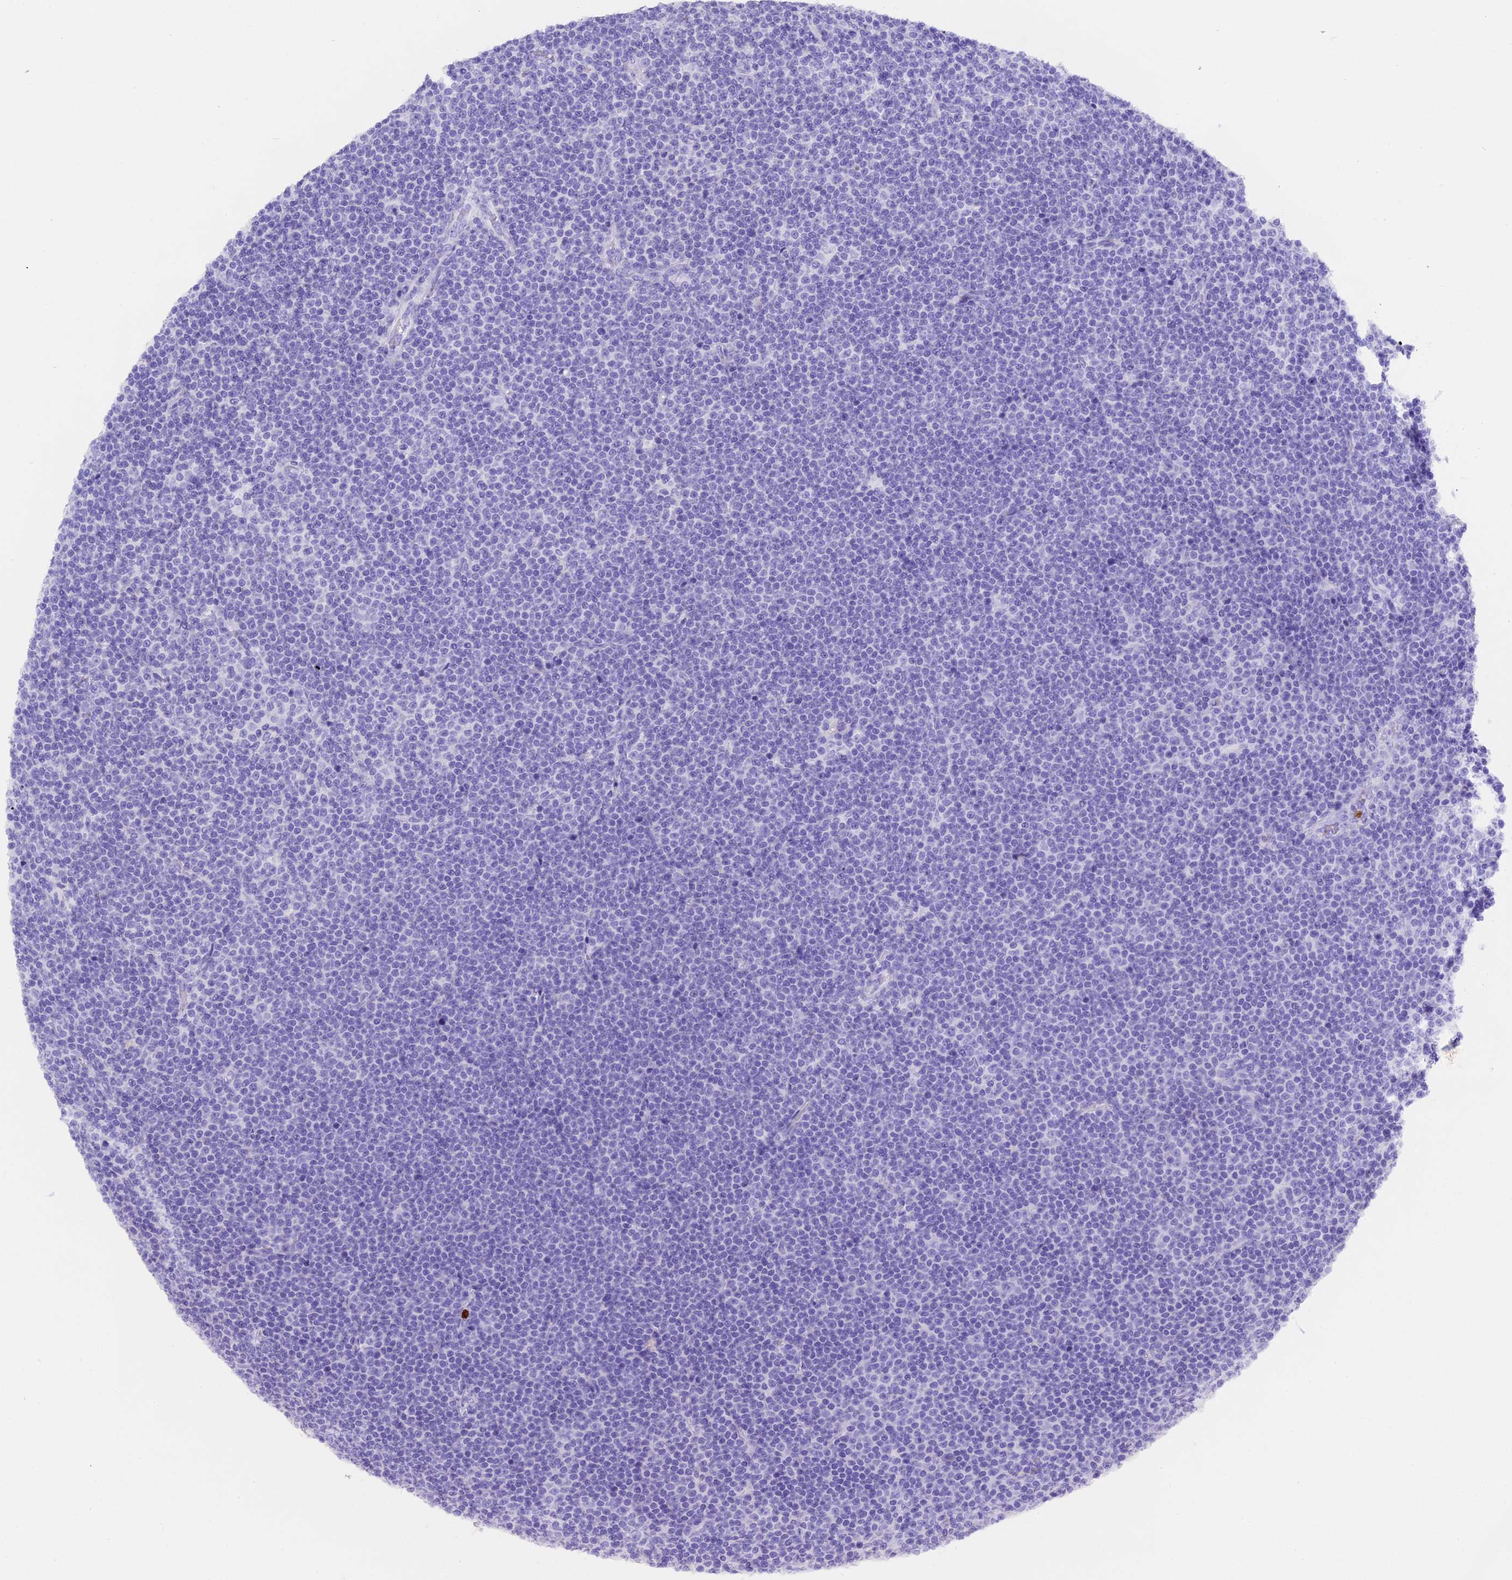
{"staining": {"intensity": "negative", "quantity": "none", "location": "none"}, "tissue": "lymphoma", "cell_type": "Tumor cells", "image_type": "cancer", "snomed": [{"axis": "morphology", "description": "Malignant lymphoma, non-Hodgkin's type, Low grade"}, {"axis": "topography", "description": "Lymph node"}], "caption": "A photomicrograph of low-grade malignant lymphoma, non-Hodgkin's type stained for a protein demonstrates no brown staining in tumor cells.", "gene": "CLC", "patient": {"sex": "female", "age": 67}}